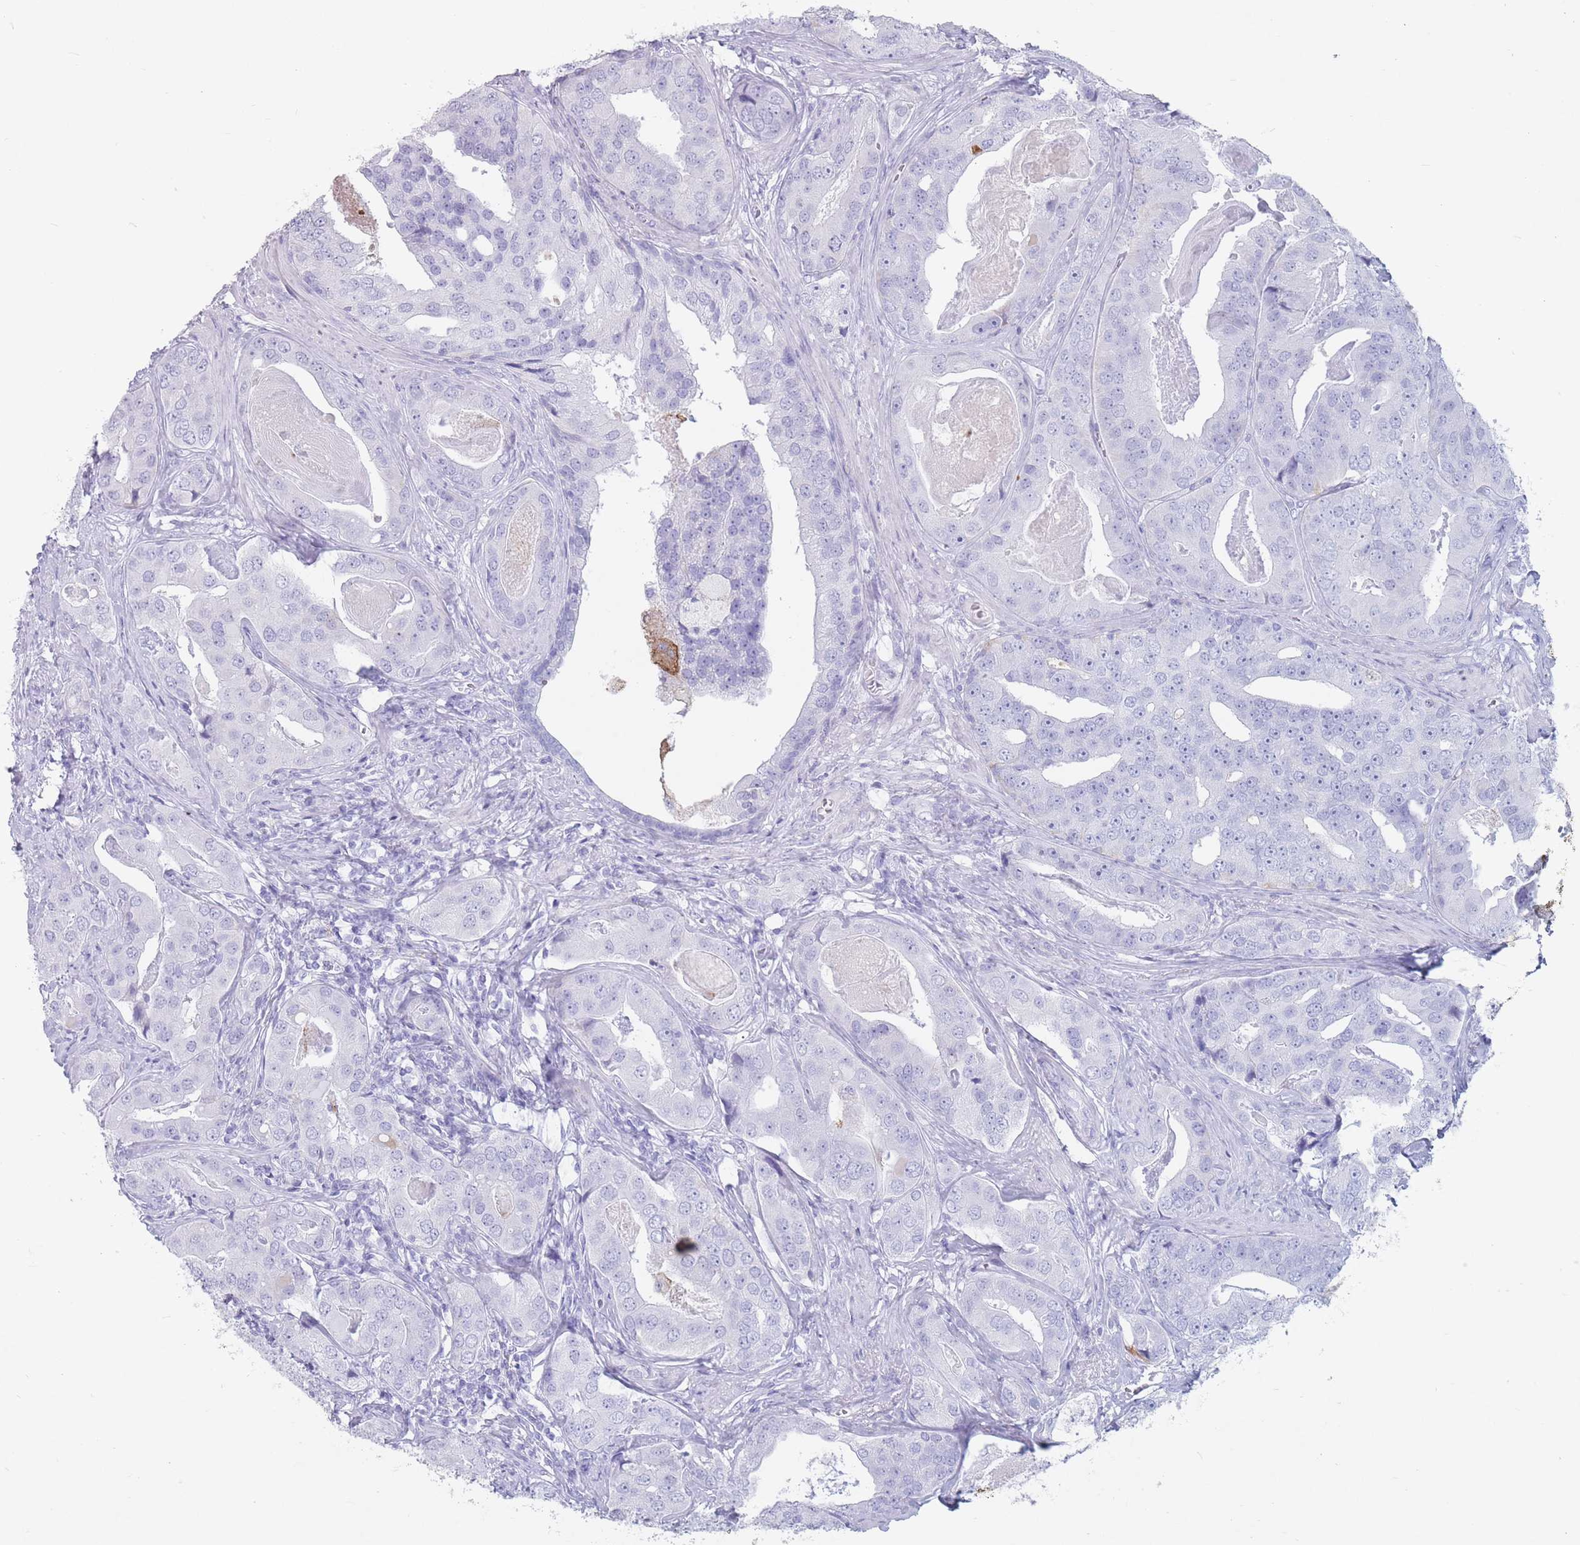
{"staining": {"intensity": "negative", "quantity": "none", "location": "none"}, "tissue": "prostate cancer", "cell_type": "Tumor cells", "image_type": "cancer", "snomed": [{"axis": "morphology", "description": "Adenocarcinoma, High grade"}, {"axis": "topography", "description": "Prostate"}], "caption": "Tumor cells are negative for brown protein staining in prostate cancer (high-grade adenocarcinoma).", "gene": "ST3GAL5", "patient": {"sex": "male", "age": 71}}